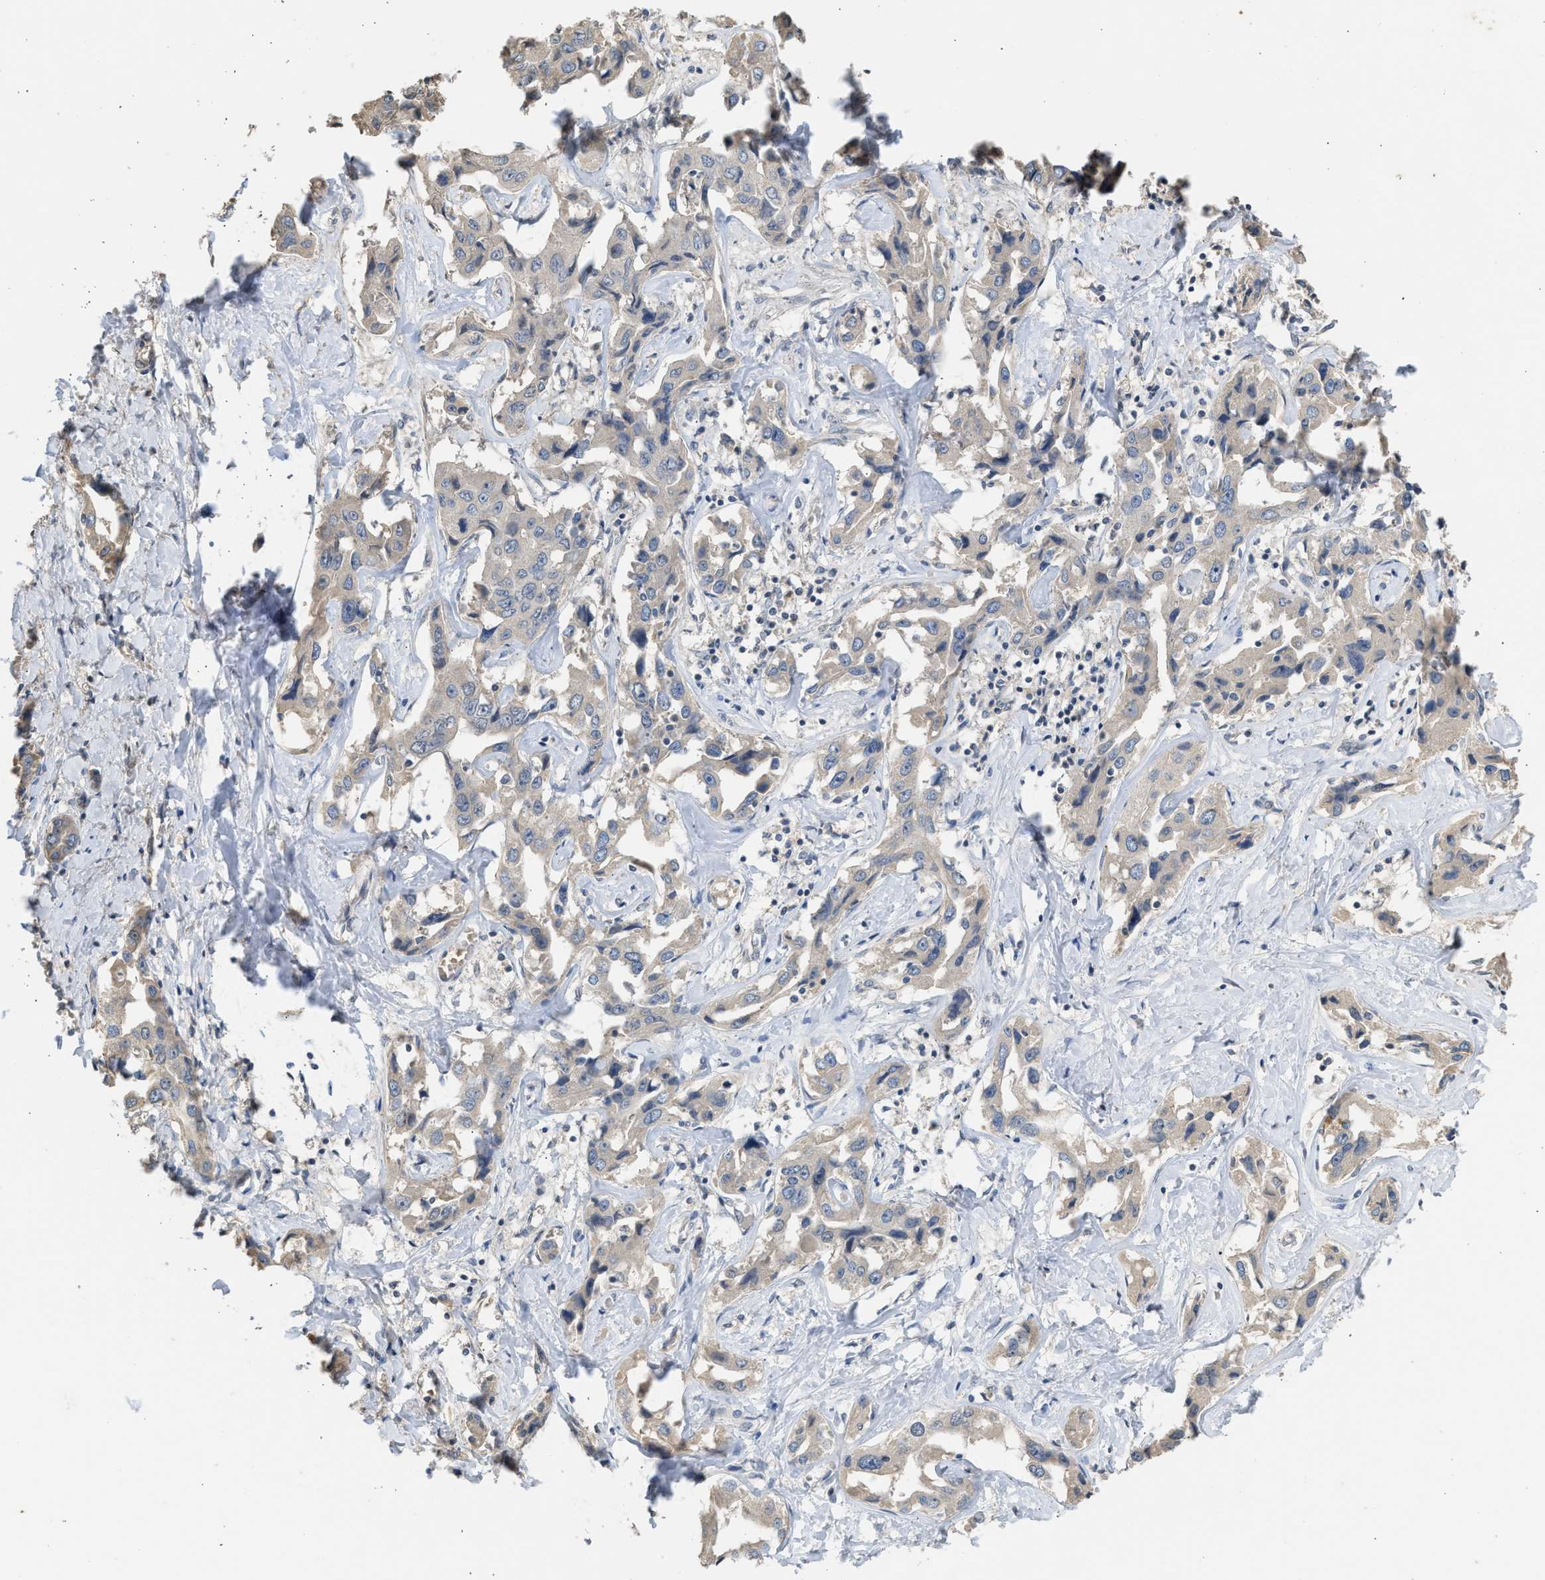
{"staining": {"intensity": "weak", "quantity": ">75%", "location": "cytoplasmic/membranous"}, "tissue": "liver cancer", "cell_type": "Tumor cells", "image_type": "cancer", "snomed": [{"axis": "morphology", "description": "Cholangiocarcinoma"}, {"axis": "topography", "description": "Liver"}], "caption": "Immunohistochemical staining of liver cholangiocarcinoma exhibits weak cytoplasmic/membranous protein staining in about >75% of tumor cells.", "gene": "SULT2A1", "patient": {"sex": "male", "age": 59}}